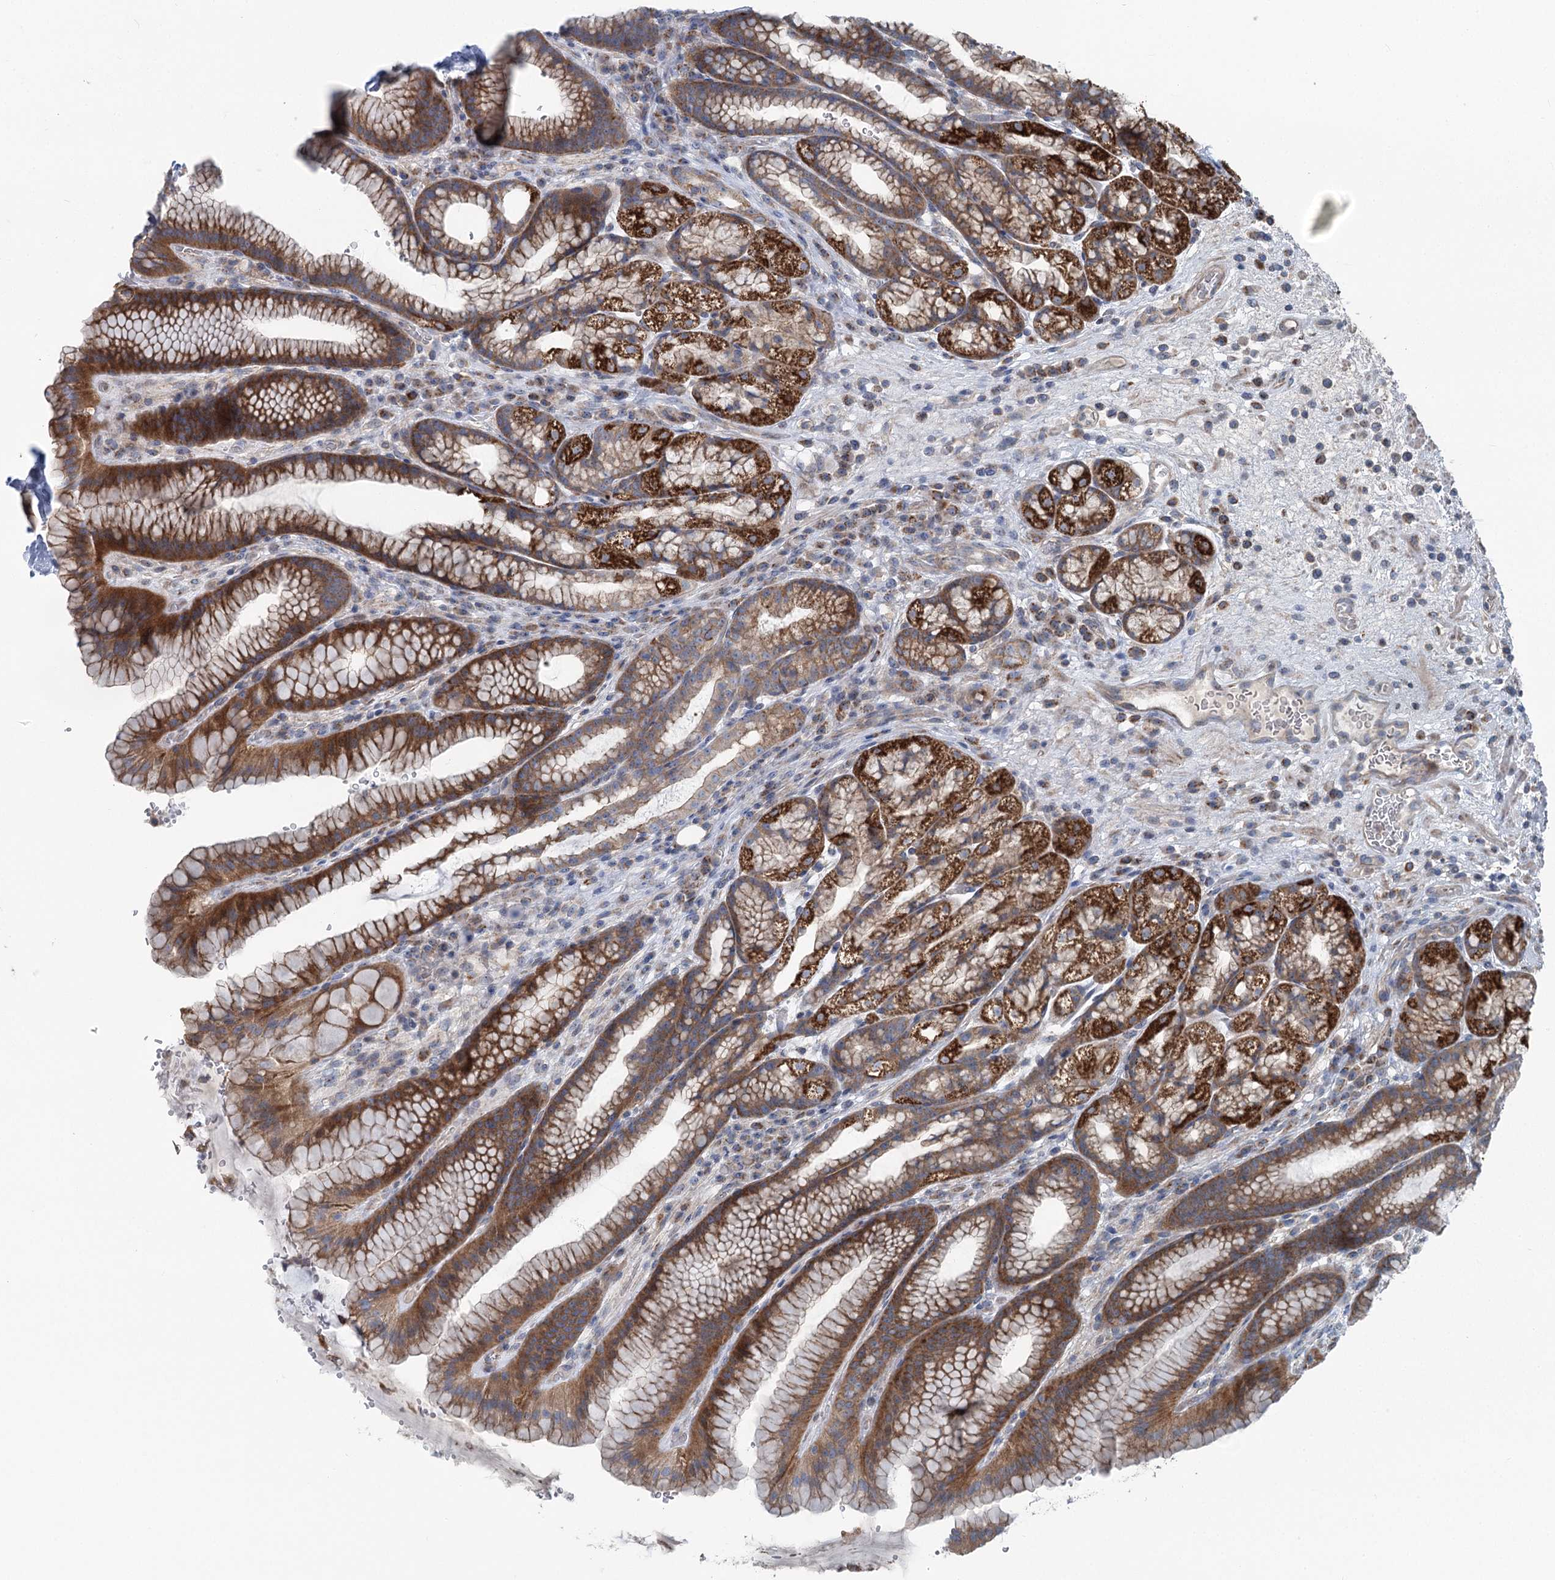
{"staining": {"intensity": "strong", "quantity": "25%-75%", "location": "cytoplasmic/membranous"}, "tissue": "stomach", "cell_type": "Glandular cells", "image_type": "normal", "snomed": [{"axis": "morphology", "description": "Normal tissue, NOS"}, {"axis": "morphology", "description": "Adenocarcinoma, NOS"}, {"axis": "topography", "description": "Stomach"}], "caption": "Strong cytoplasmic/membranous positivity is present in about 25%-75% of glandular cells in benign stomach. (IHC, brightfield microscopy, high magnification).", "gene": "MARK2", "patient": {"sex": "male", "age": 57}}